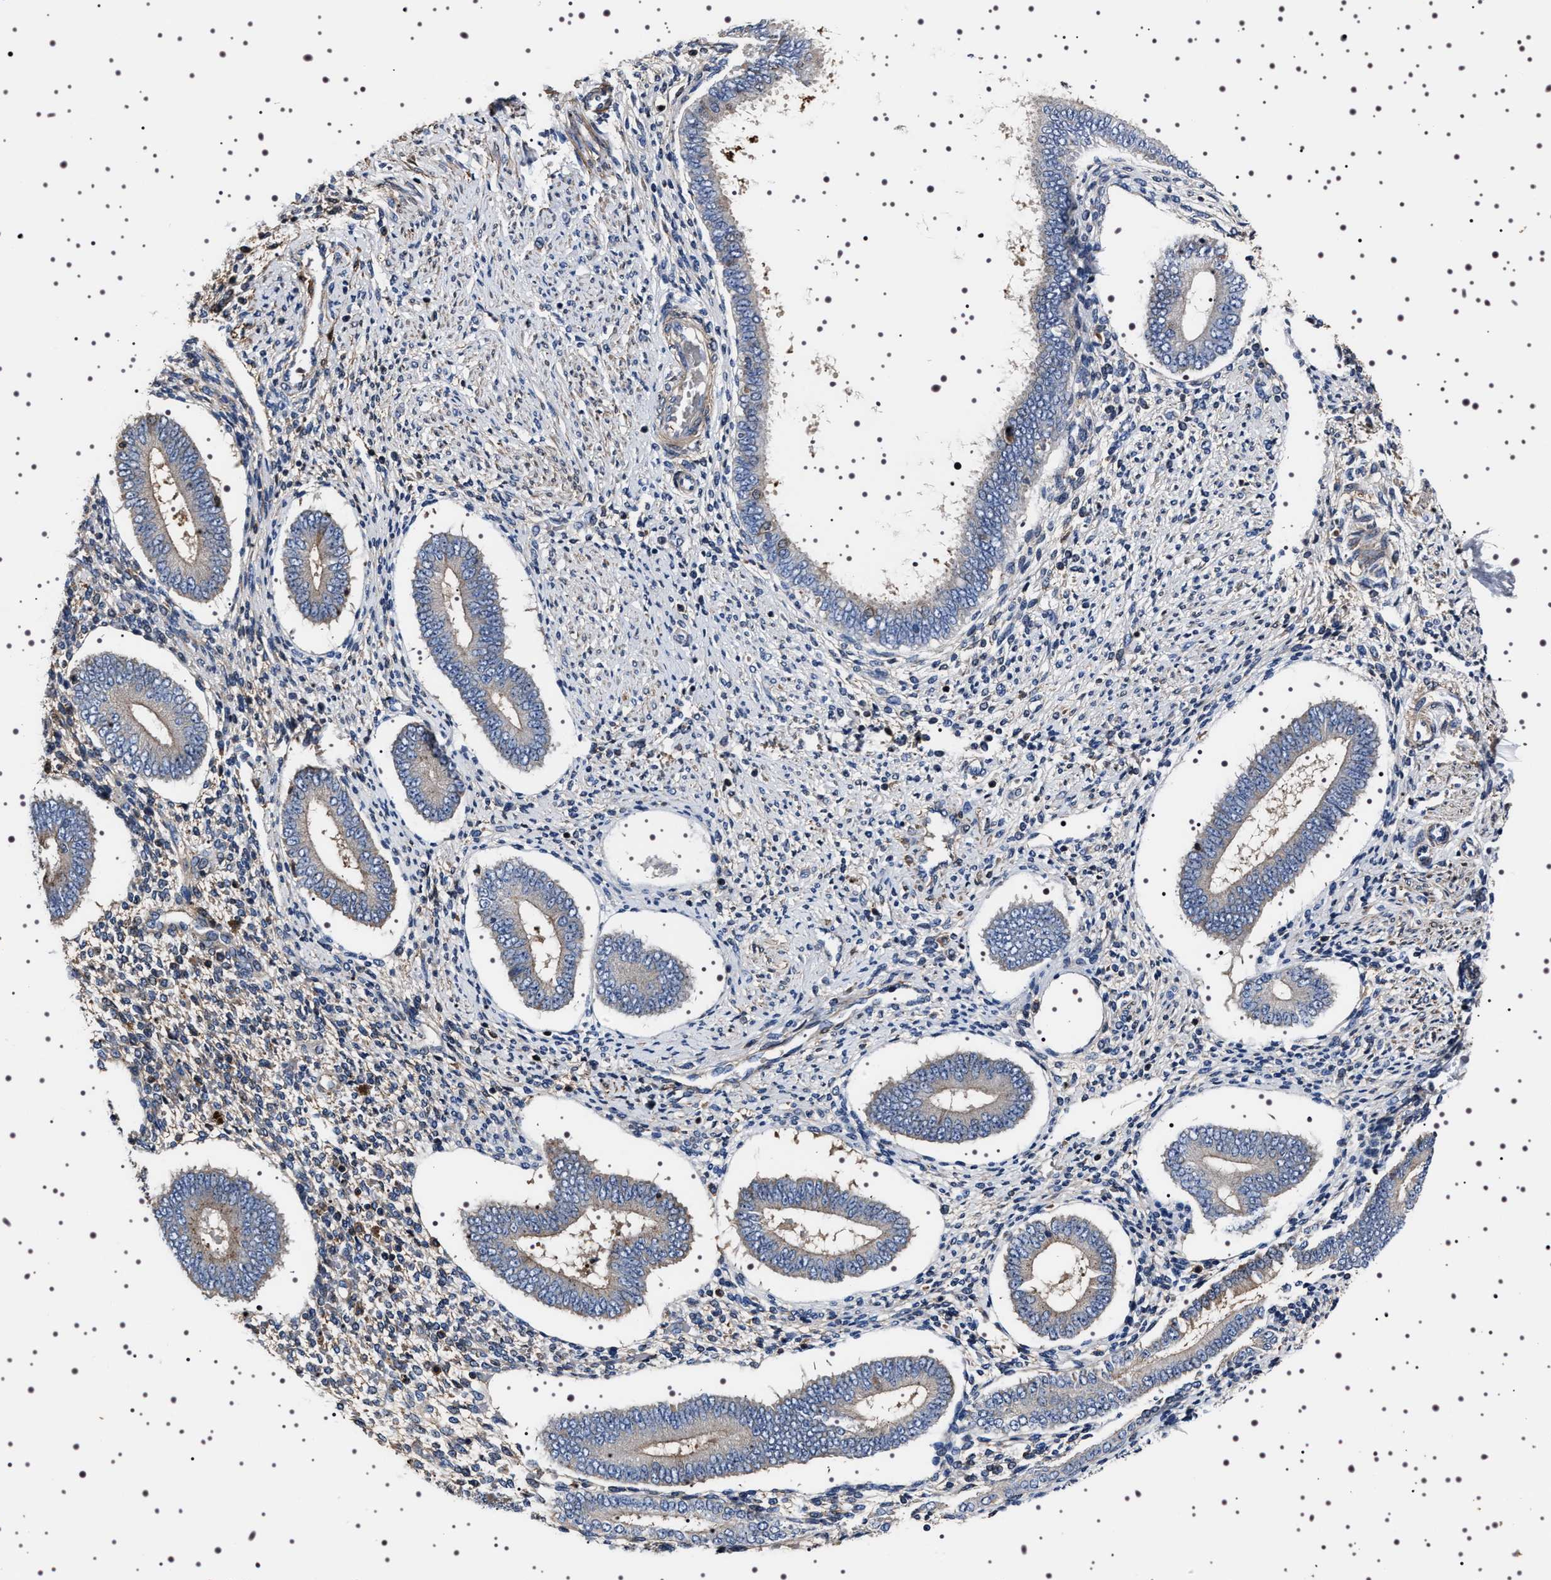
{"staining": {"intensity": "negative", "quantity": "none", "location": "none"}, "tissue": "endometrium", "cell_type": "Cells in endometrial stroma", "image_type": "normal", "snomed": [{"axis": "morphology", "description": "Normal tissue, NOS"}, {"axis": "topography", "description": "Endometrium"}], "caption": "IHC histopathology image of normal endometrium stained for a protein (brown), which reveals no positivity in cells in endometrial stroma.", "gene": "WDR1", "patient": {"sex": "female", "age": 42}}